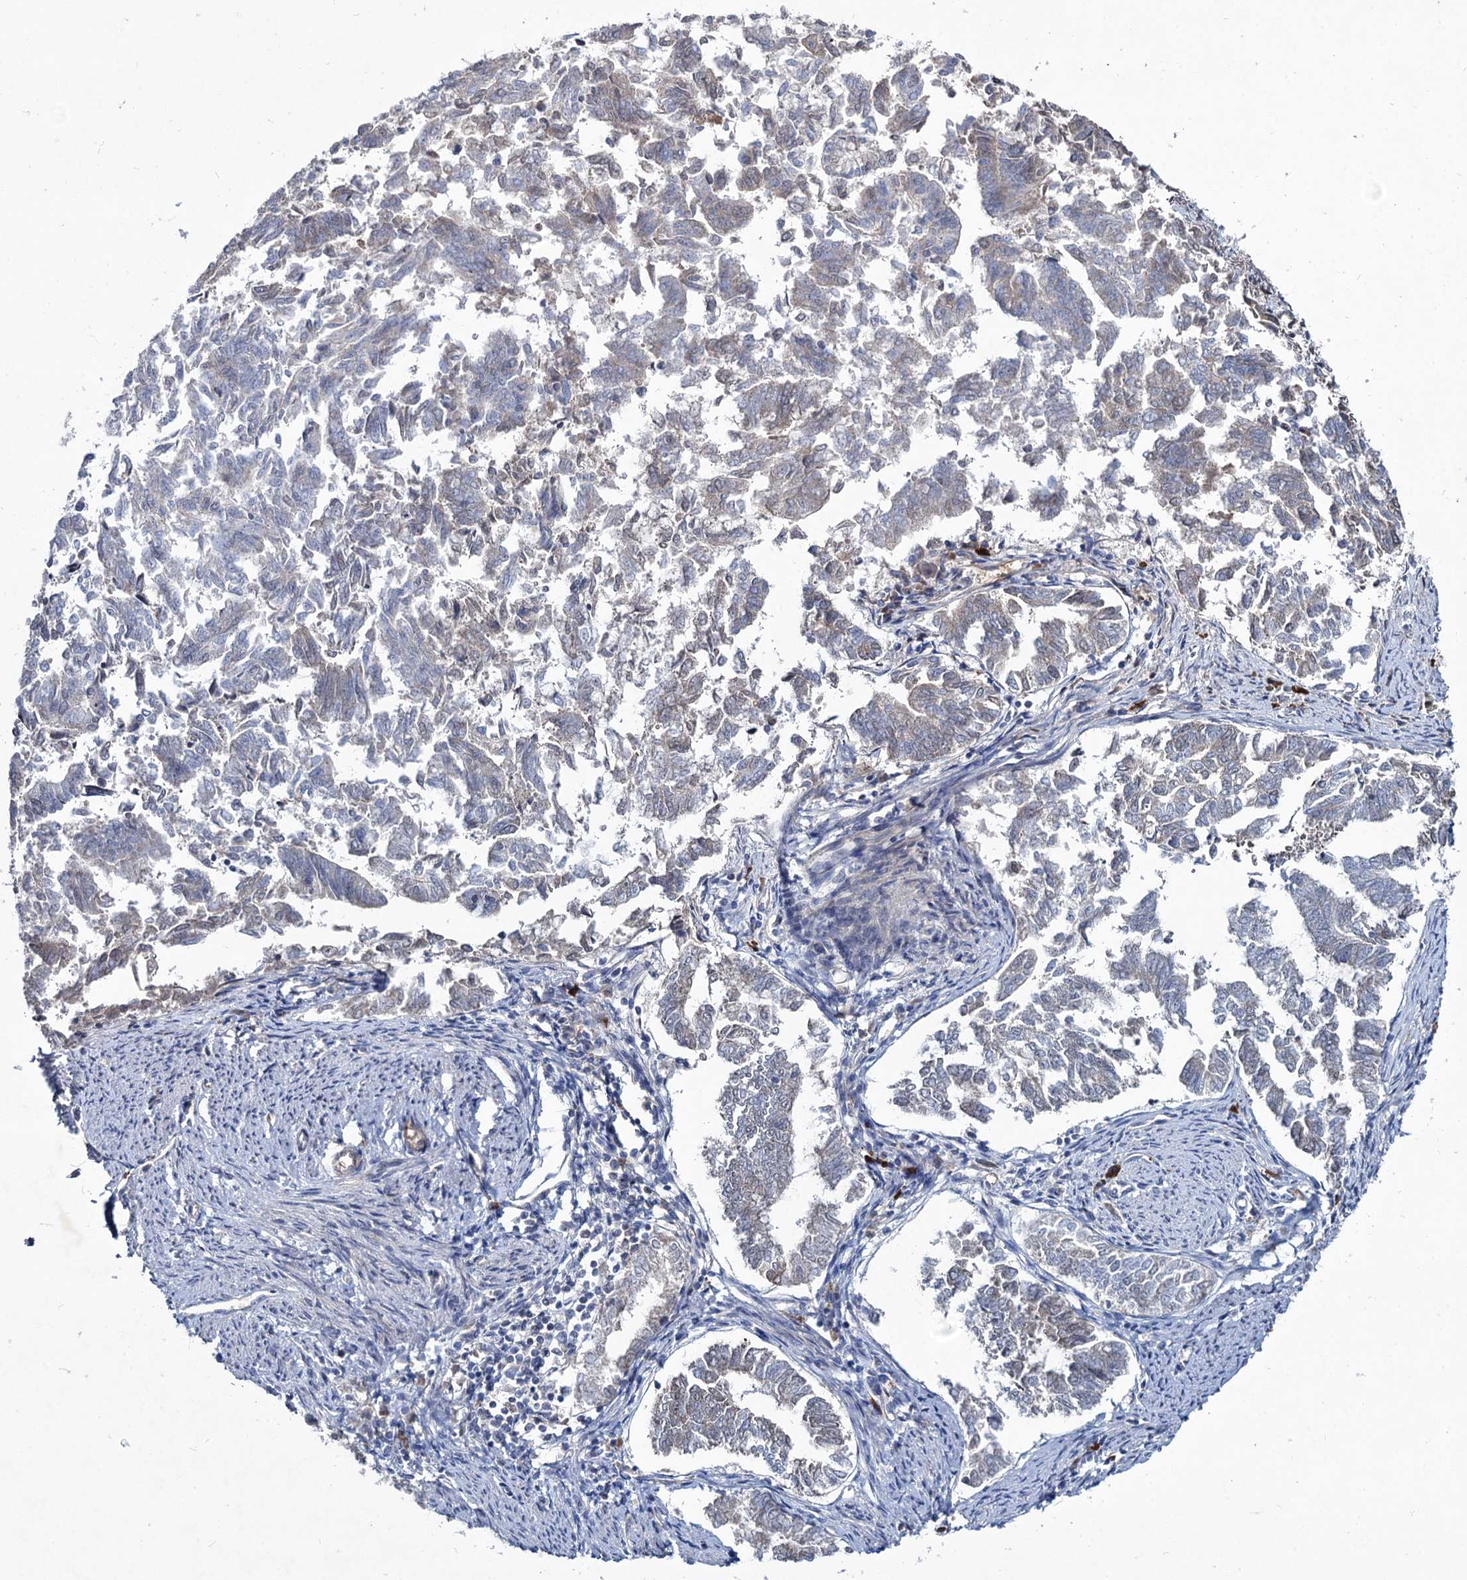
{"staining": {"intensity": "negative", "quantity": "none", "location": "none"}, "tissue": "endometrial cancer", "cell_type": "Tumor cells", "image_type": "cancer", "snomed": [{"axis": "morphology", "description": "Adenocarcinoma, NOS"}, {"axis": "topography", "description": "Endometrium"}], "caption": "The immunohistochemistry (IHC) micrograph has no significant staining in tumor cells of adenocarcinoma (endometrial) tissue.", "gene": "RNF6", "patient": {"sex": "female", "age": 79}}